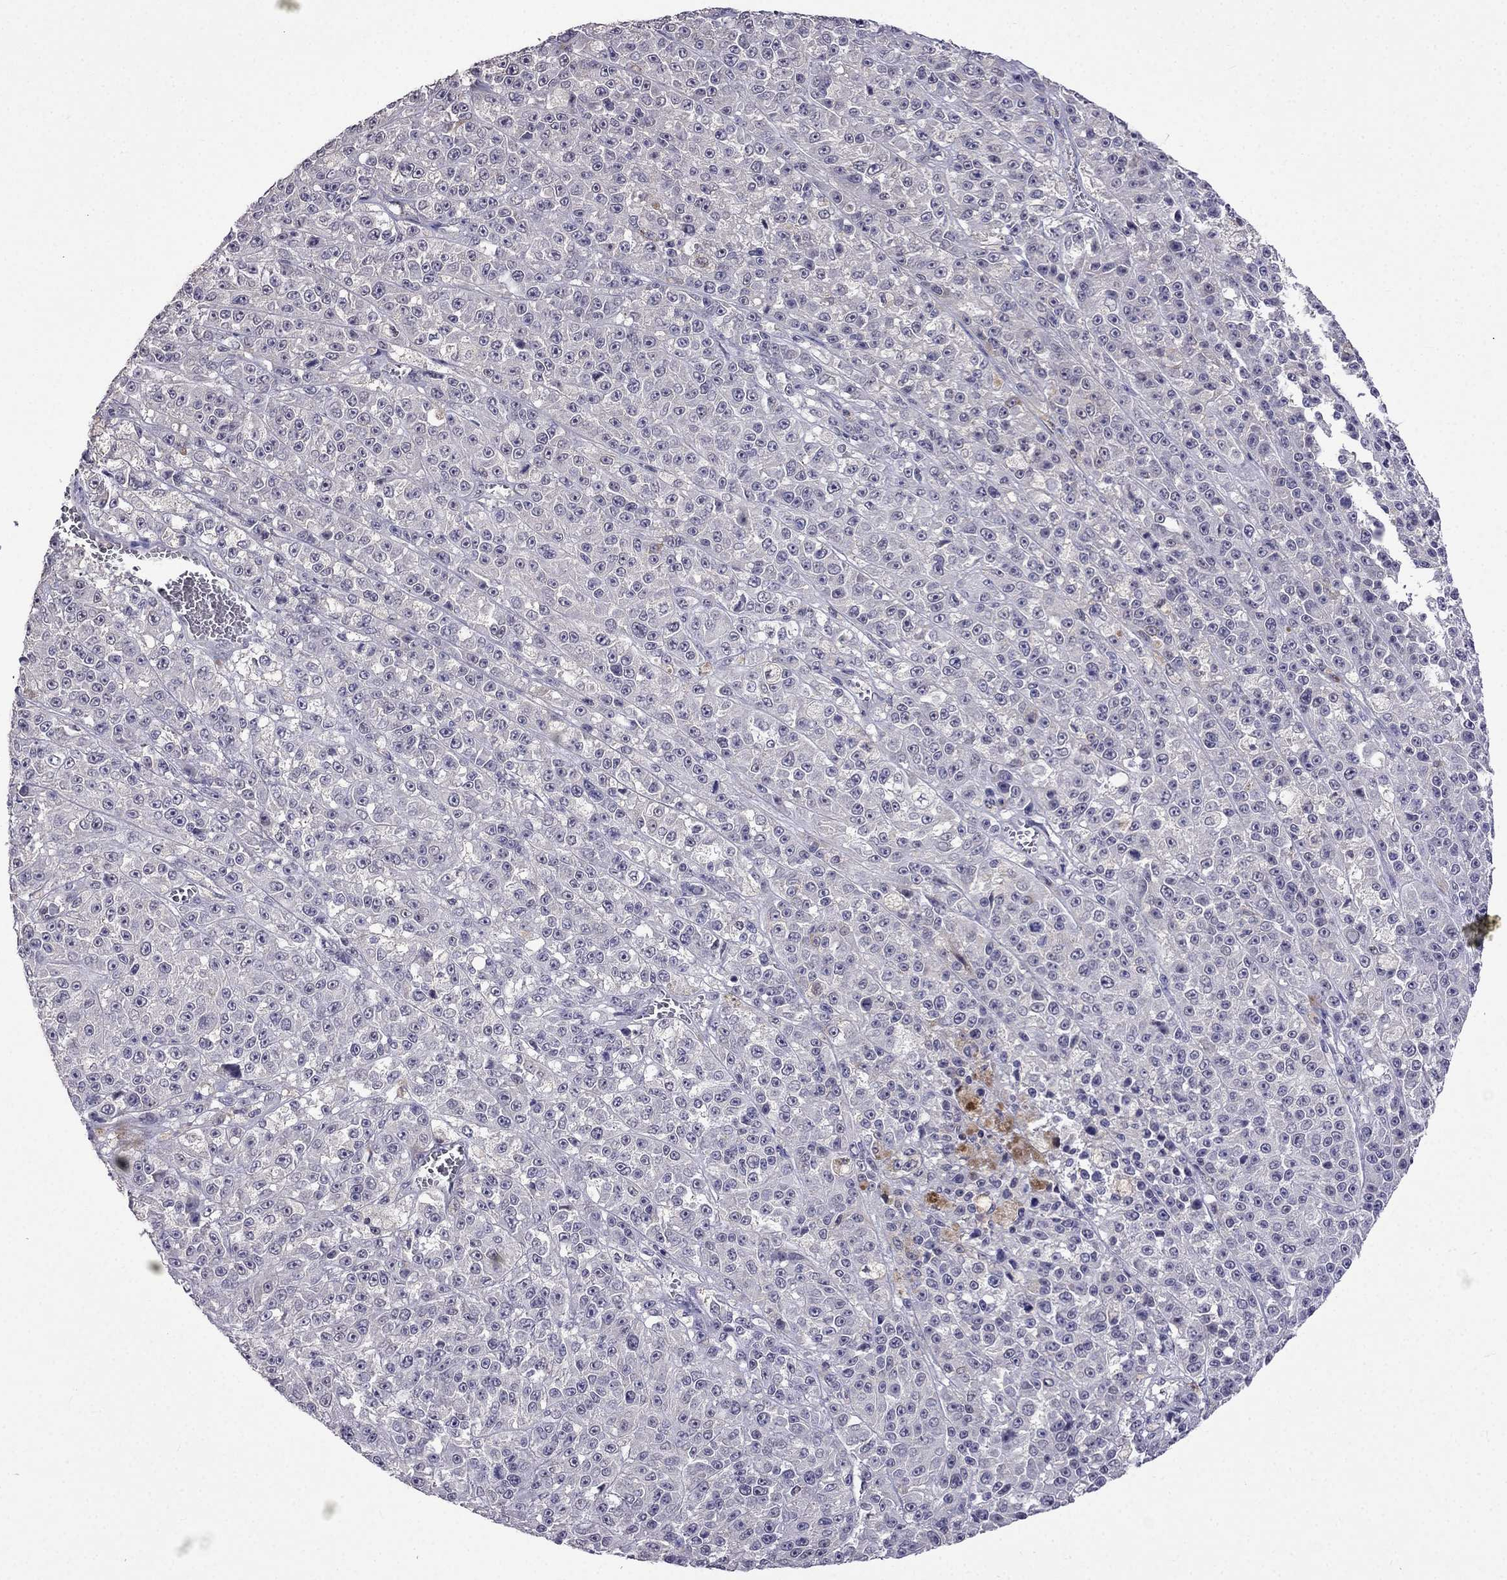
{"staining": {"intensity": "negative", "quantity": "none", "location": "none"}, "tissue": "melanoma", "cell_type": "Tumor cells", "image_type": "cancer", "snomed": [{"axis": "morphology", "description": "Malignant melanoma, NOS"}, {"axis": "topography", "description": "Skin"}], "caption": "High power microscopy image of an immunohistochemistry (IHC) image of melanoma, revealing no significant expression in tumor cells. Brightfield microscopy of immunohistochemistry (IHC) stained with DAB (3,3'-diaminobenzidine) (brown) and hematoxylin (blue), captured at high magnification.", "gene": "AQP9", "patient": {"sex": "female", "age": 58}}